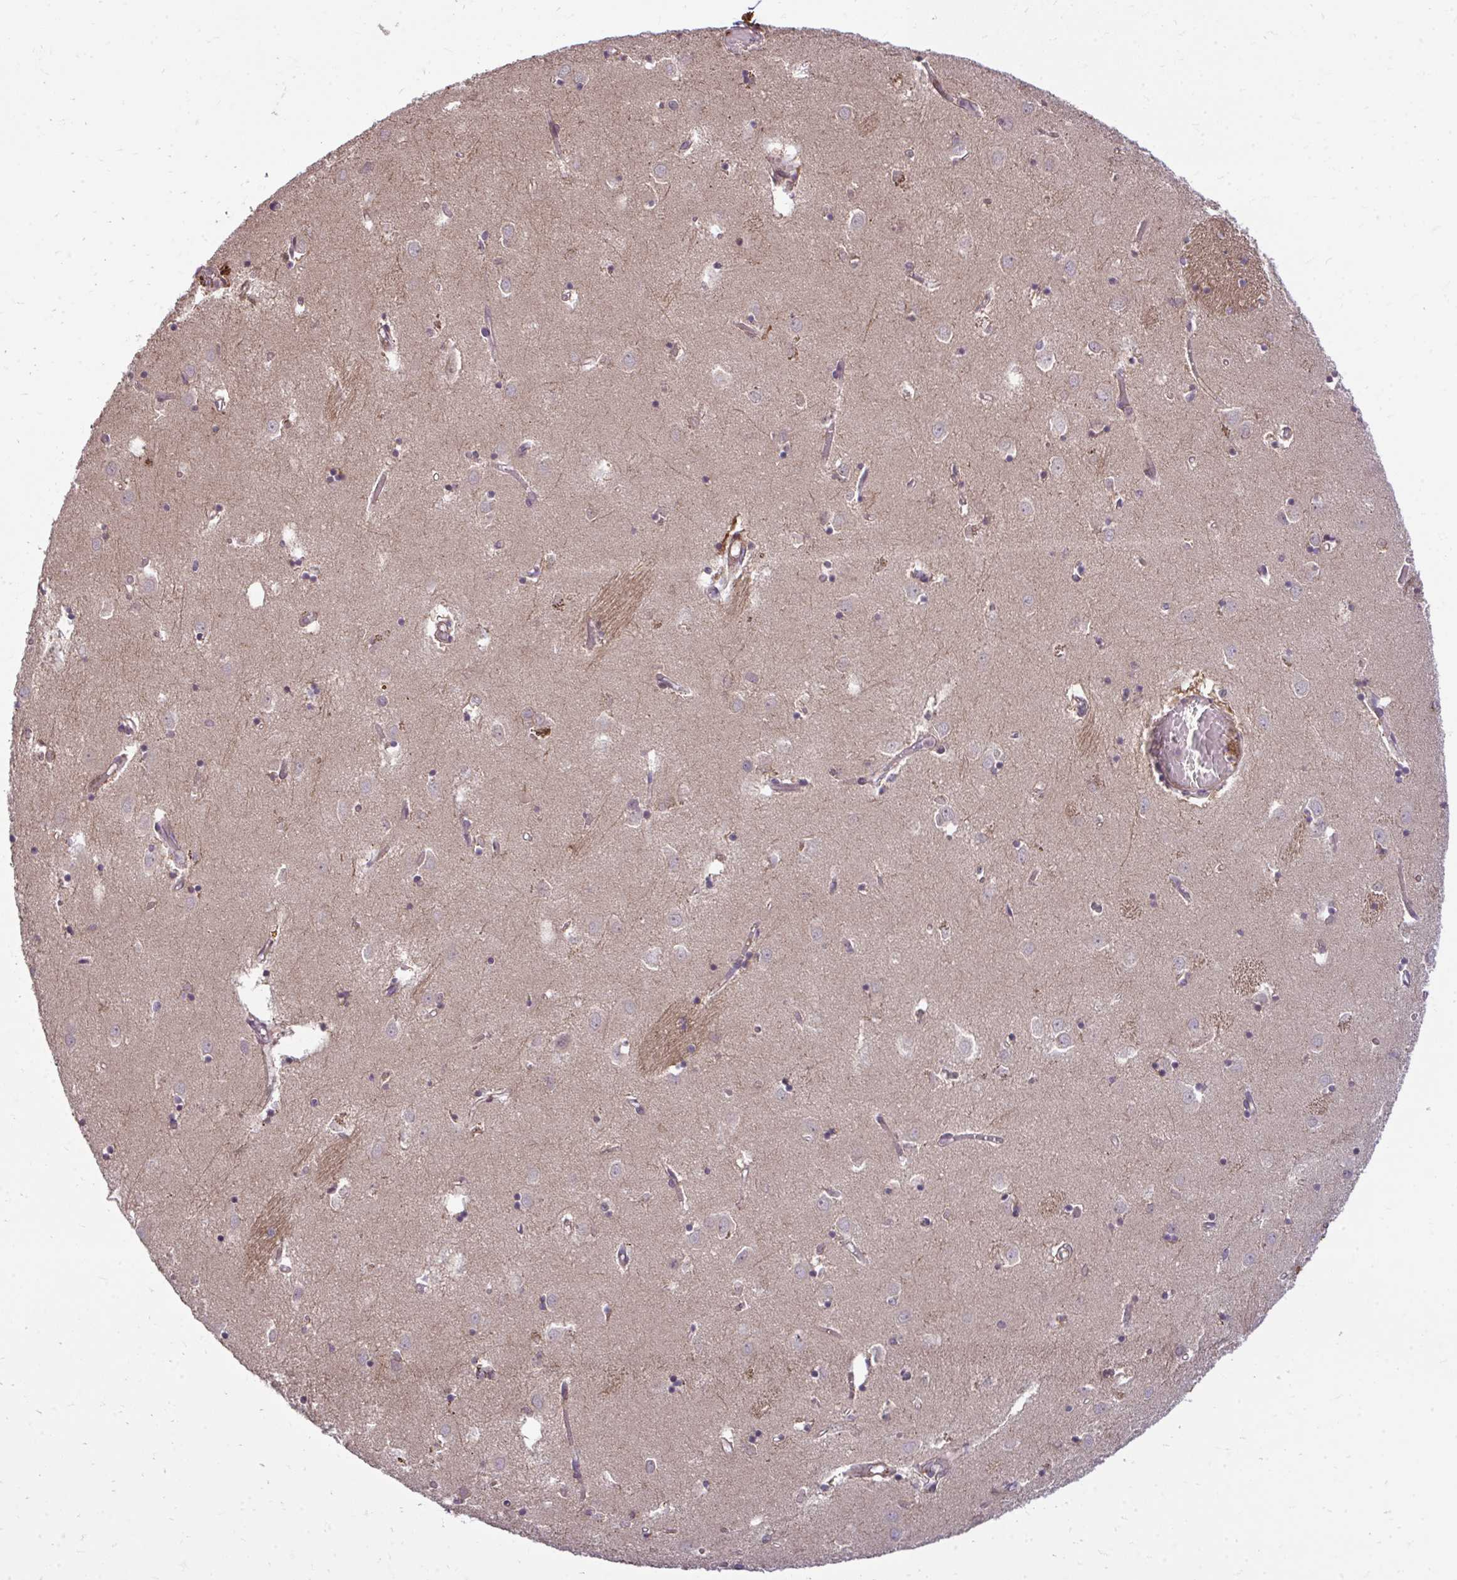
{"staining": {"intensity": "weak", "quantity": "25%-75%", "location": "cytoplasmic/membranous"}, "tissue": "caudate", "cell_type": "Glial cells", "image_type": "normal", "snomed": [{"axis": "morphology", "description": "Normal tissue, NOS"}, {"axis": "topography", "description": "Lateral ventricle wall"}], "caption": "Immunohistochemical staining of benign caudate demonstrates weak cytoplasmic/membranous protein staining in about 25%-75% of glial cells.", "gene": "ZSCAN9", "patient": {"sex": "male", "age": 70}}